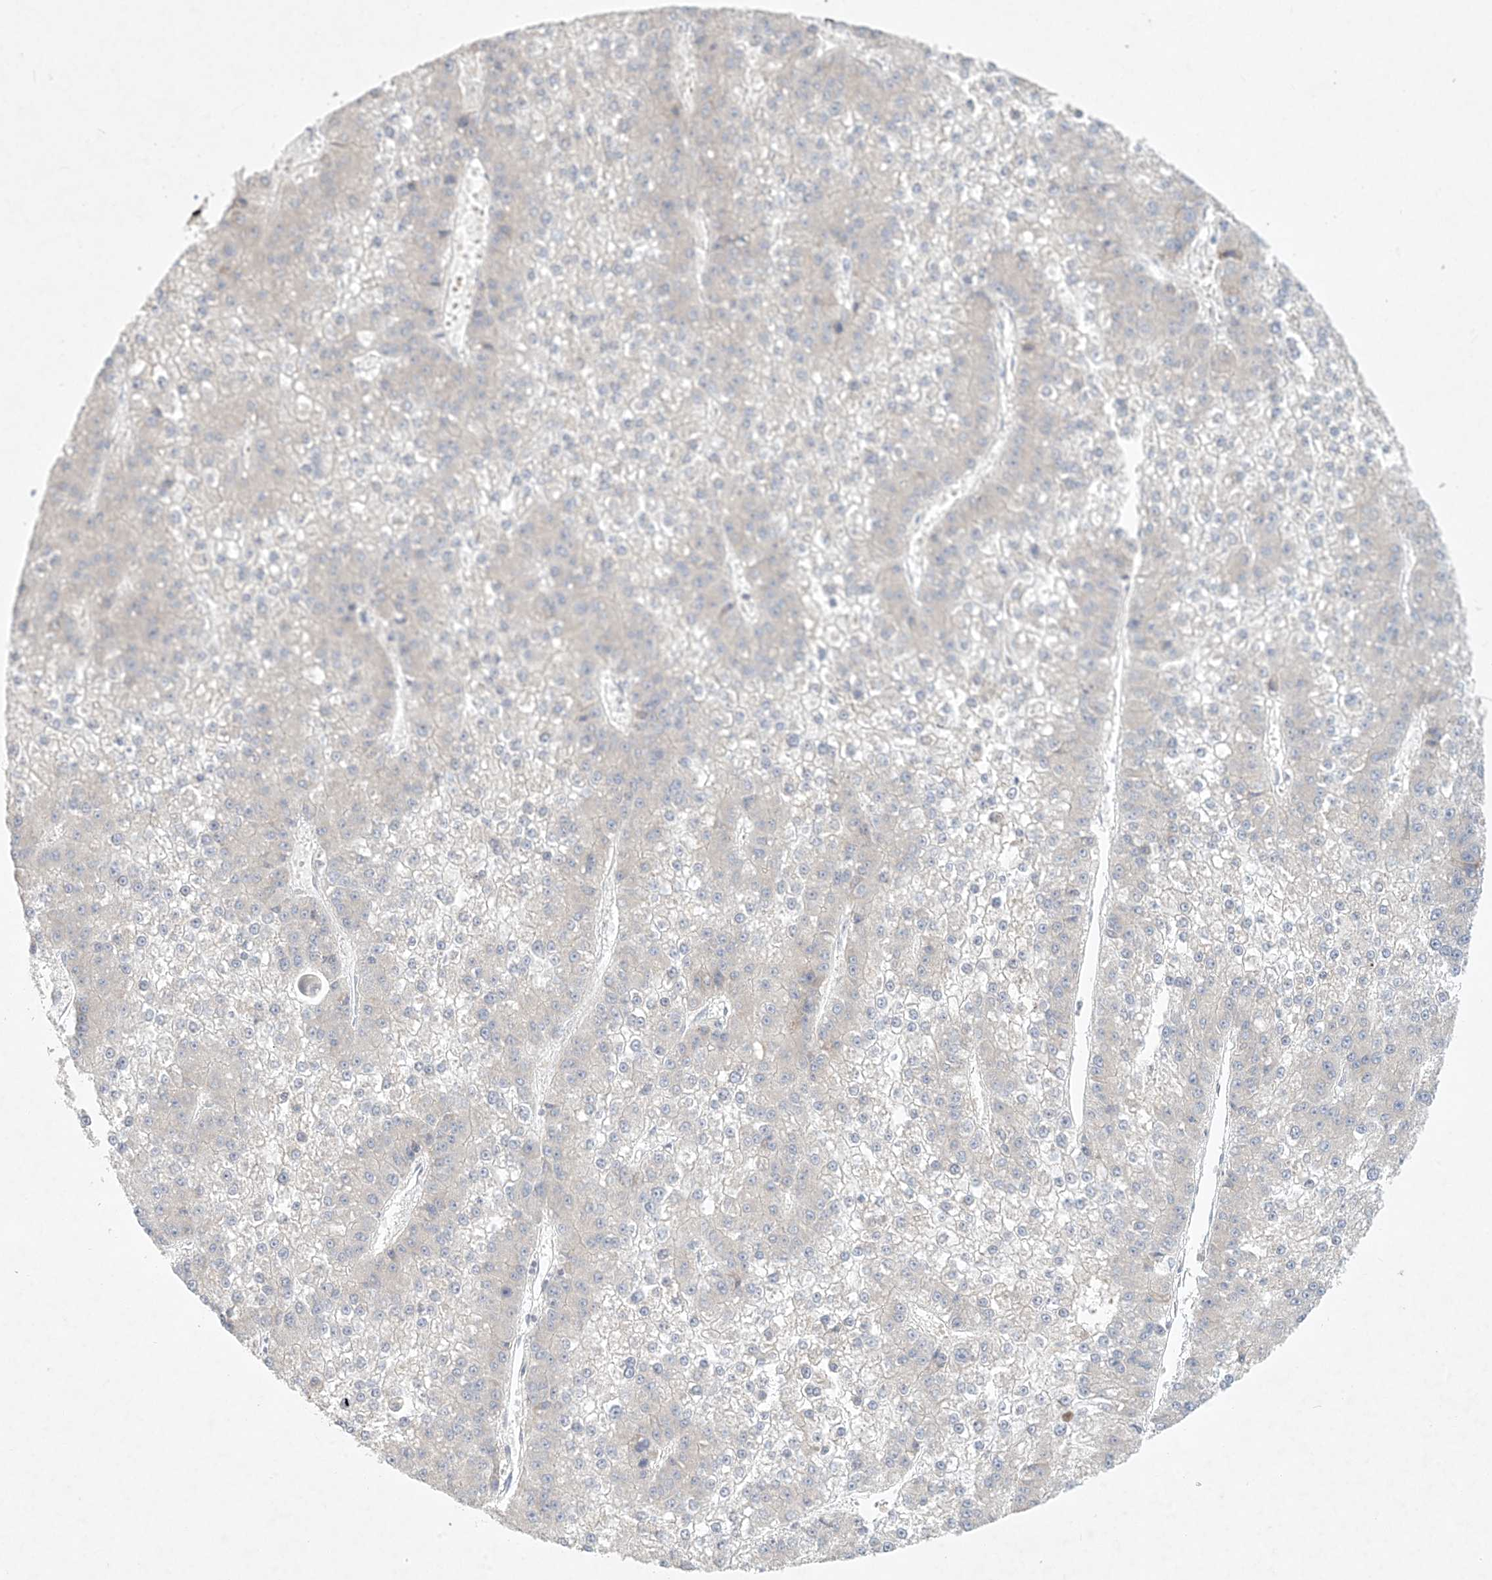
{"staining": {"intensity": "negative", "quantity": "none", "location": "none"}, "tissue": "liver cancer", "cell_type": "Tumor cells", "image_type": "cancer", "snomed": [{"axis": "morphology", "description": "Carcinoma, Hepatocellular, NOS"}, {"axis": "topography", "description": "Liver"}], "caption": "This is an immunohistochemistry (IHC) micrograph of hepatocellular carcinoma (liver). There is no positivity in tumor cells.", "gene": "ZNF385D", "patient": {"sex": "female", "age": 73}}